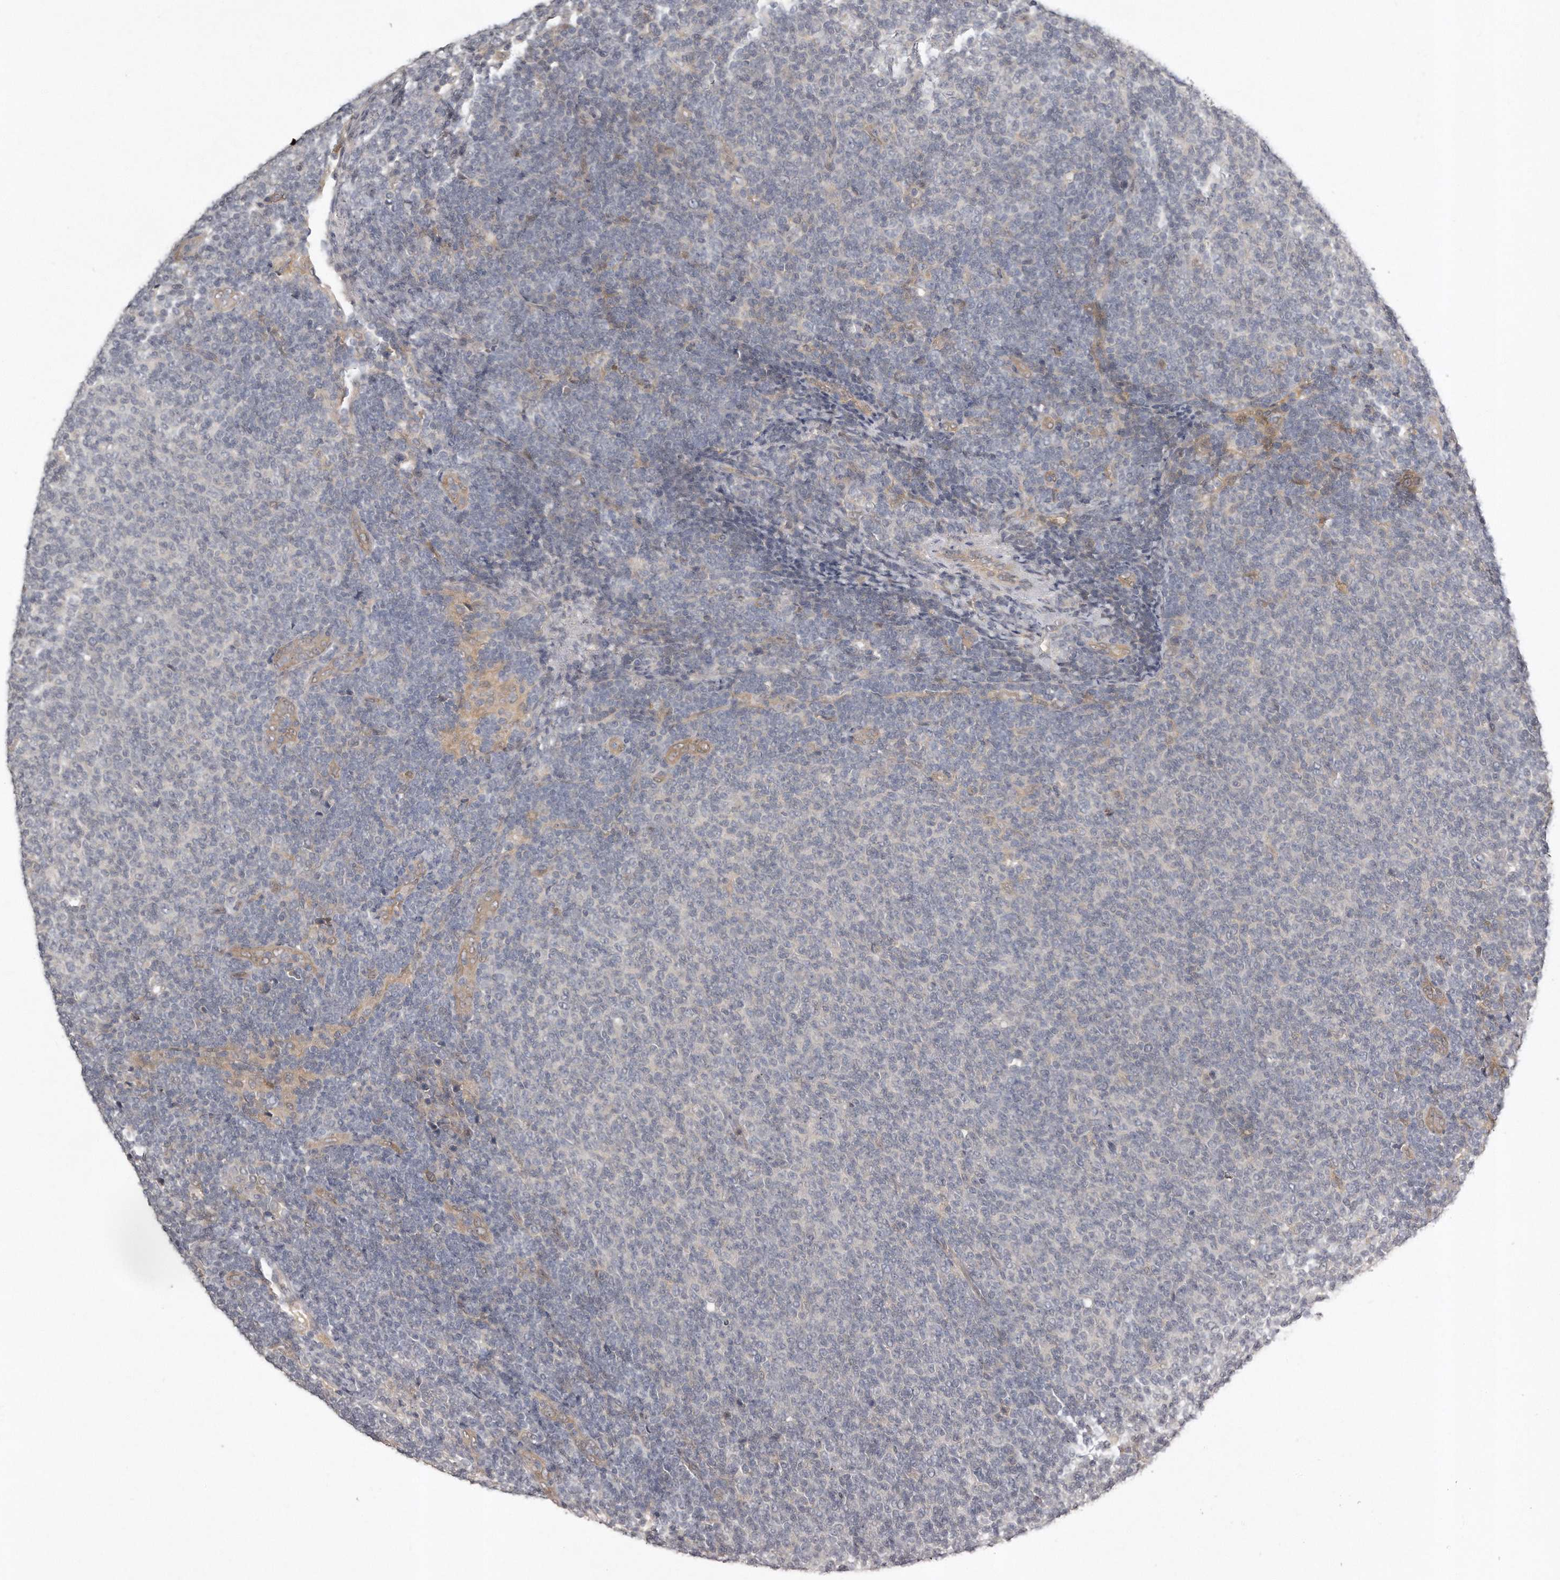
{"staining": {"intensity": "negative", "quantity": "none", "location": "none"}, "tissue": "lymphoma", "cell_type": "Tumor cells", "image_type": "cancer", "snomed": [{"axis": "morphology", "description": "Malignant lymphoma, non-Hodgkin's type, Low grade"}, {"axis": "topography", "description": "Lymph node"}], "caption": "High power microscopy histopathology image of an immunohistochemistry photomicrograph of malignant lymphoma, non-Hodgkin's type (low-grade), revealing no significant staining in tumor cells. The staining was performed using DAB (3,3'-diaminobenzidine) to visualize the protein expression in brown, while the nuclei were stained in blue with hematoxylin (Magnification: 20x).", "gene": "GGCT", "patient": {"sex": "male", "age": 66}}